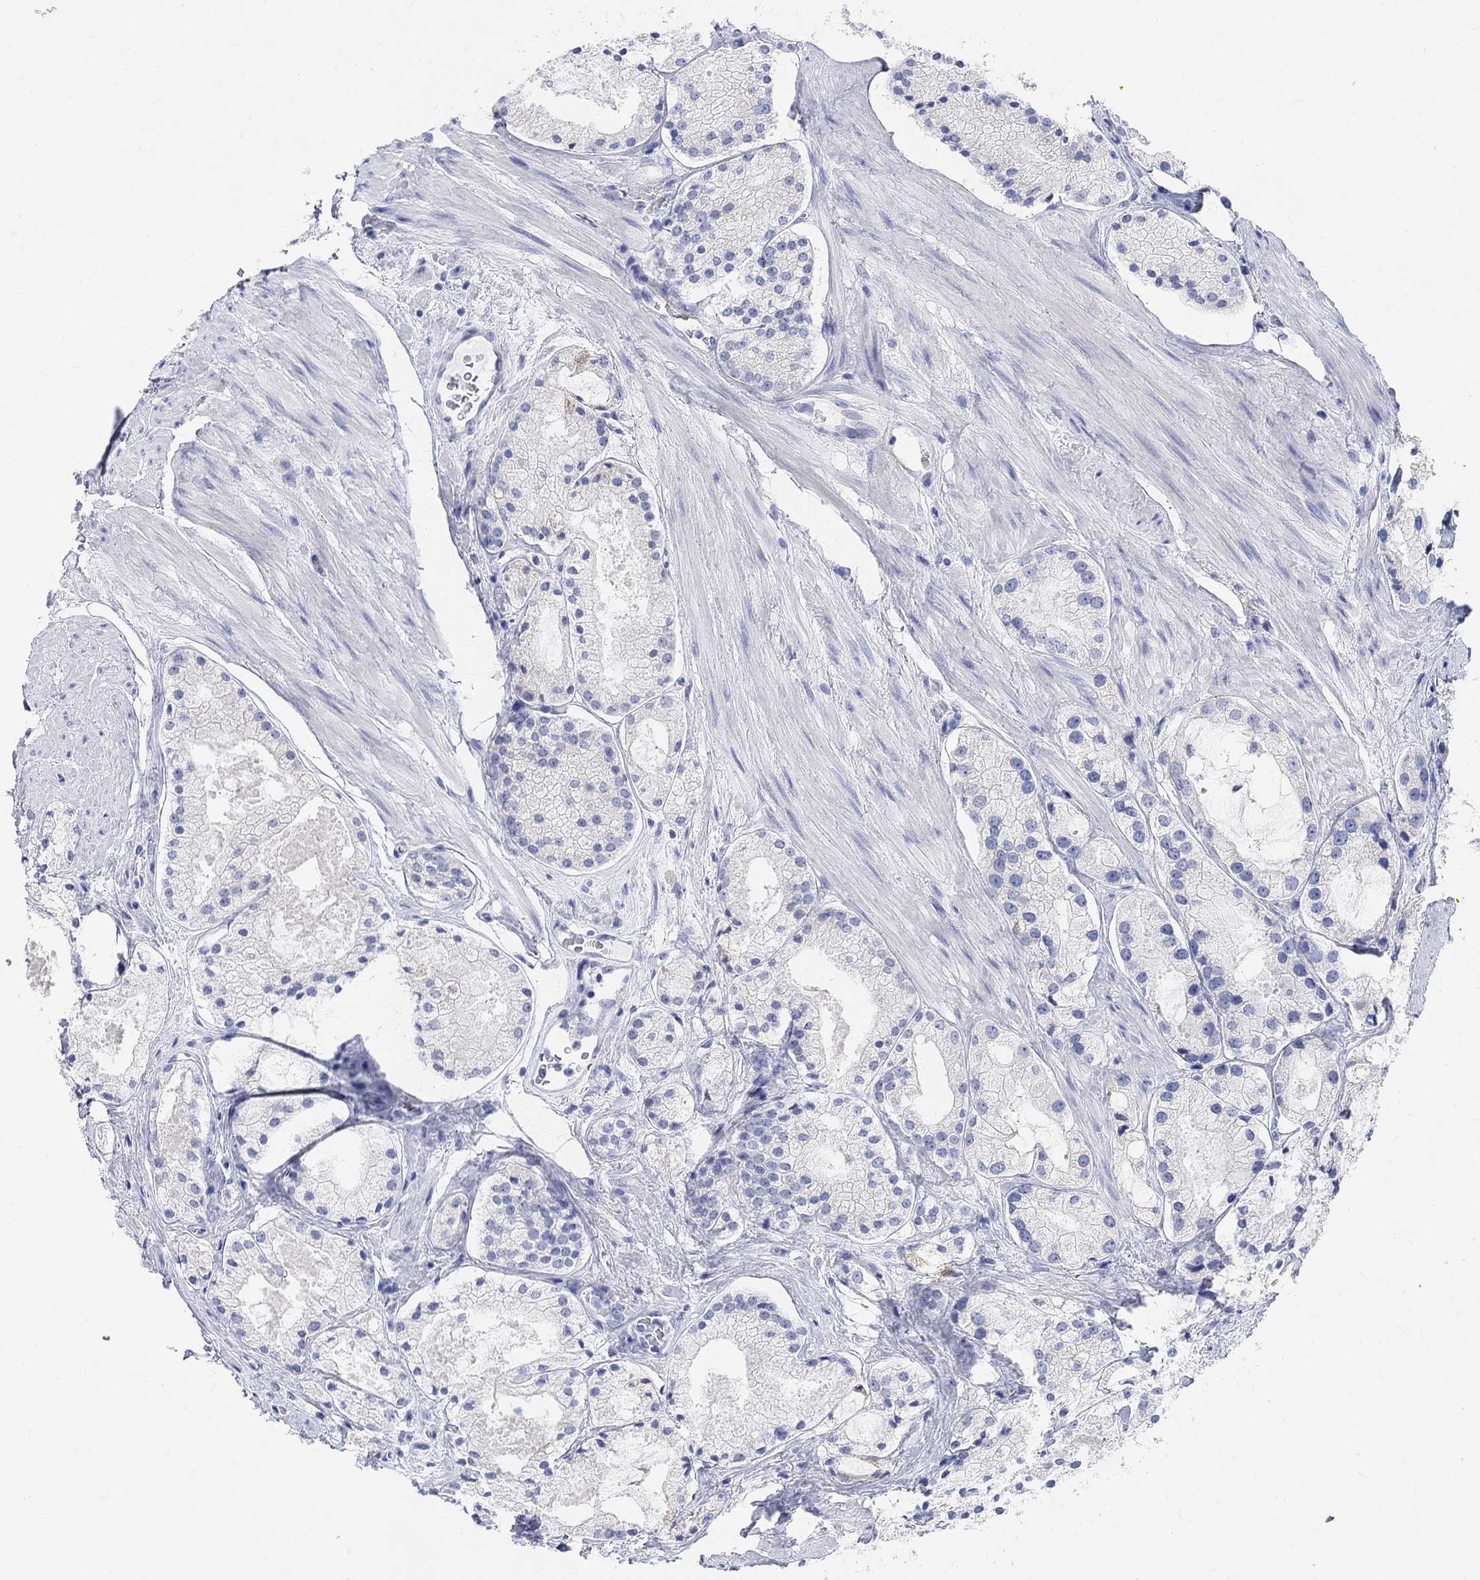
{"staining": {"intensity": "negative", "quantity": "none", "location": "none"}, "tissue": "prostate cancer", "cell_type": "Tumor cells", "image_type": "cancer", "snomed": [{"axis": "morphology", "description": "Adenocarcinoma, NOS"}, {"axis": "morphology", "description": "Adenocarcinoma, High grade"}, {"axis": "topography", "description": "Prostate"}], "caption": "There is no significant positivity in tumor cells of prostate adenocarcinoma (high-grade).", "gene": "RETNLB", "patient": {"sex": "male", "age": 64}}